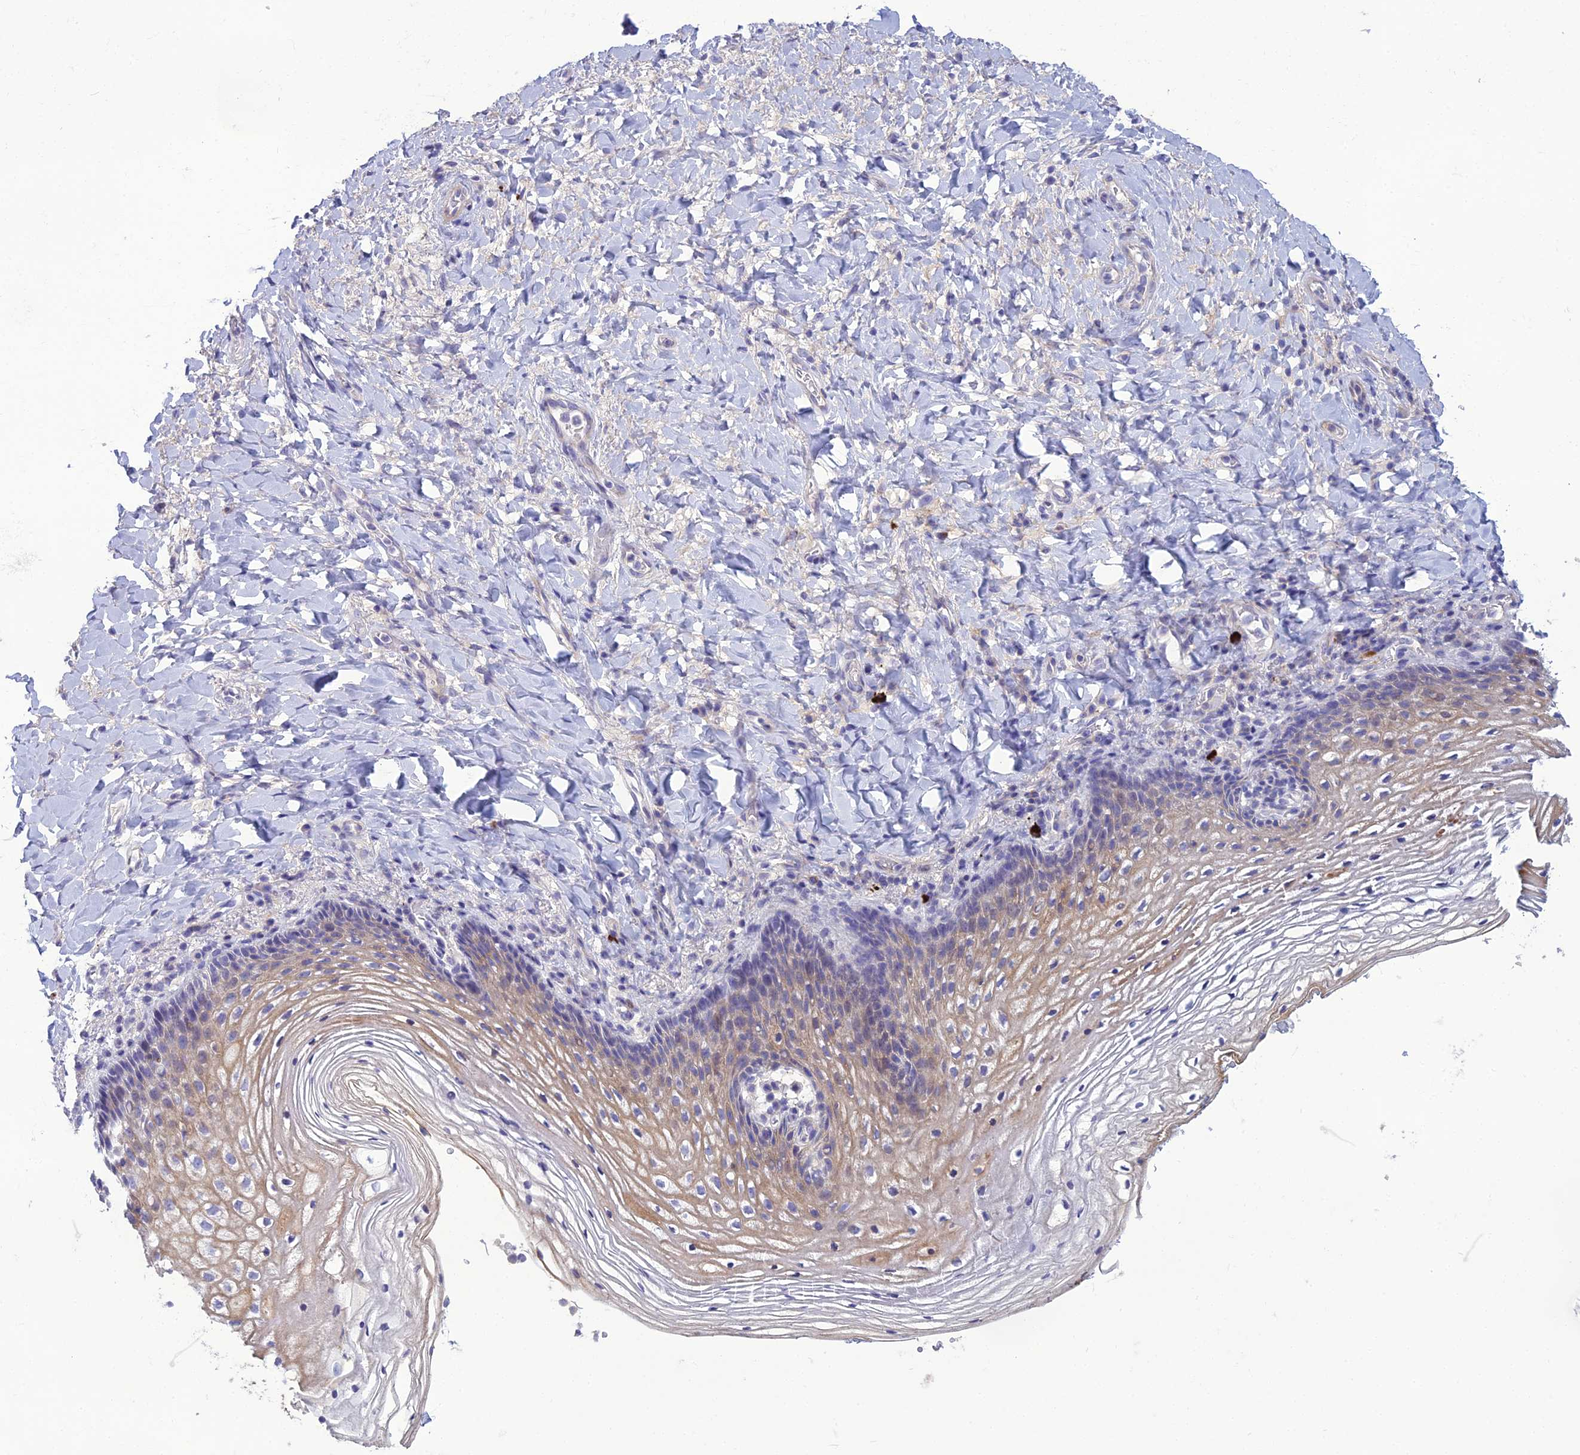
{"staining": {"intensity": "weak", "quantity": "<25%", "location": "cytoplasmic/membranous"}, "tissue": "vagina", "cell_type": "Squamous epithelial cells", "image_type": "normal", "snomed": [{"axis": "morphology", "description": "Normal tissue, NOS"}, {"axis": "topography", "description": "Vagina"}], "caption": "IHC of unremarkable vagina displays no expression in squamous epithelial cells.", "gene": "OR56B1", "patient": {"sex": "female", "age": 60}}